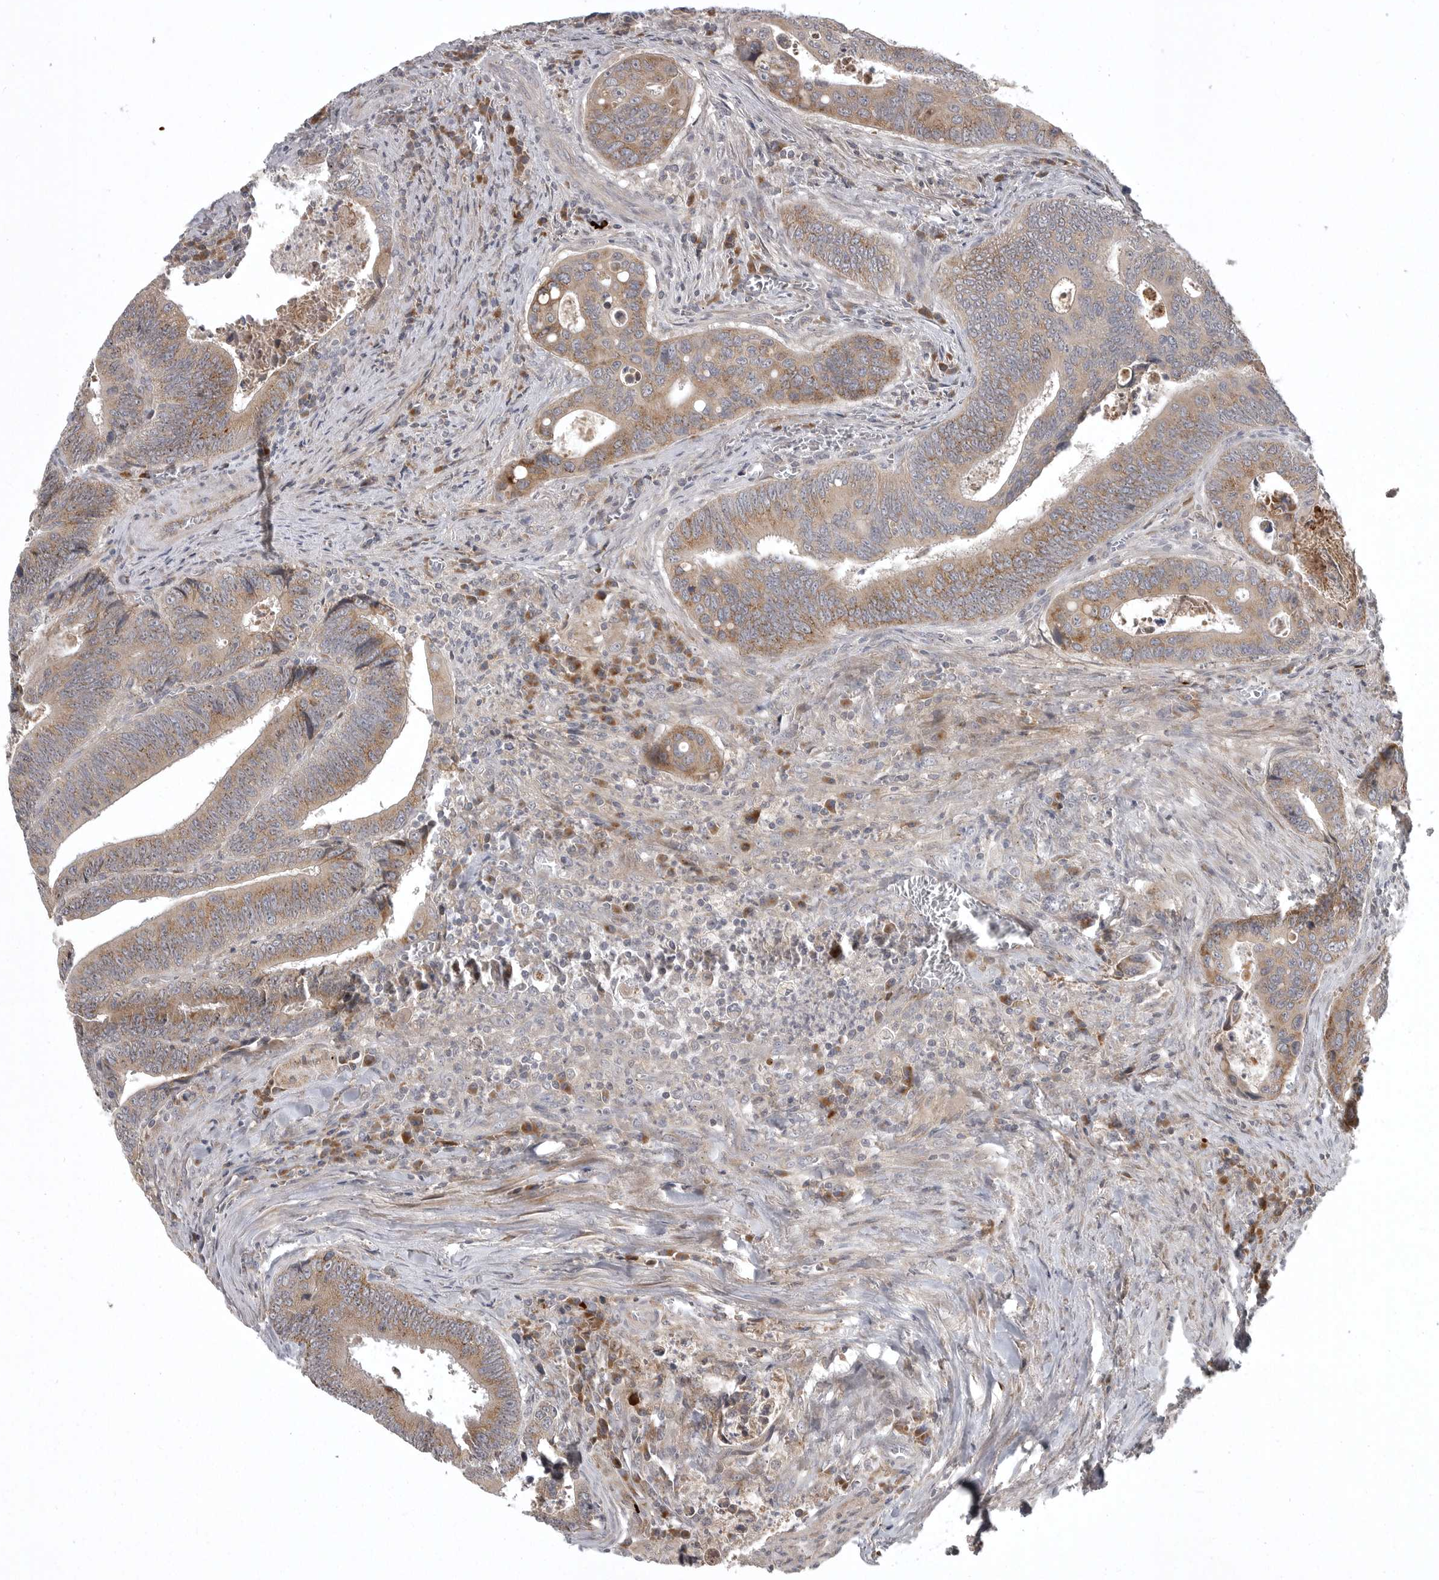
{"staining": {"intensity": "moderate", "quantity": ">75%", "location": "cytoplasmic/membranous"}, "tissue": "colorectal cancer", "cell_type": "Tumor cells", "image_type": "cancer", "snomed": [{"axis": "morphology", "description": "Inflammation, NOS"}, {"axis": "morphology", "description": "Adenocarcinoma, NOS"}, {"axis": "topography", "description": "Colon"}], "caption": "A photomicrograph of human colorectal cancer stained for a protein shows moderate cytoplasmic/membranous brown staining in tumor cells.", "gene": "GPR31", "patient": {"sex": "male", "age": 72}}